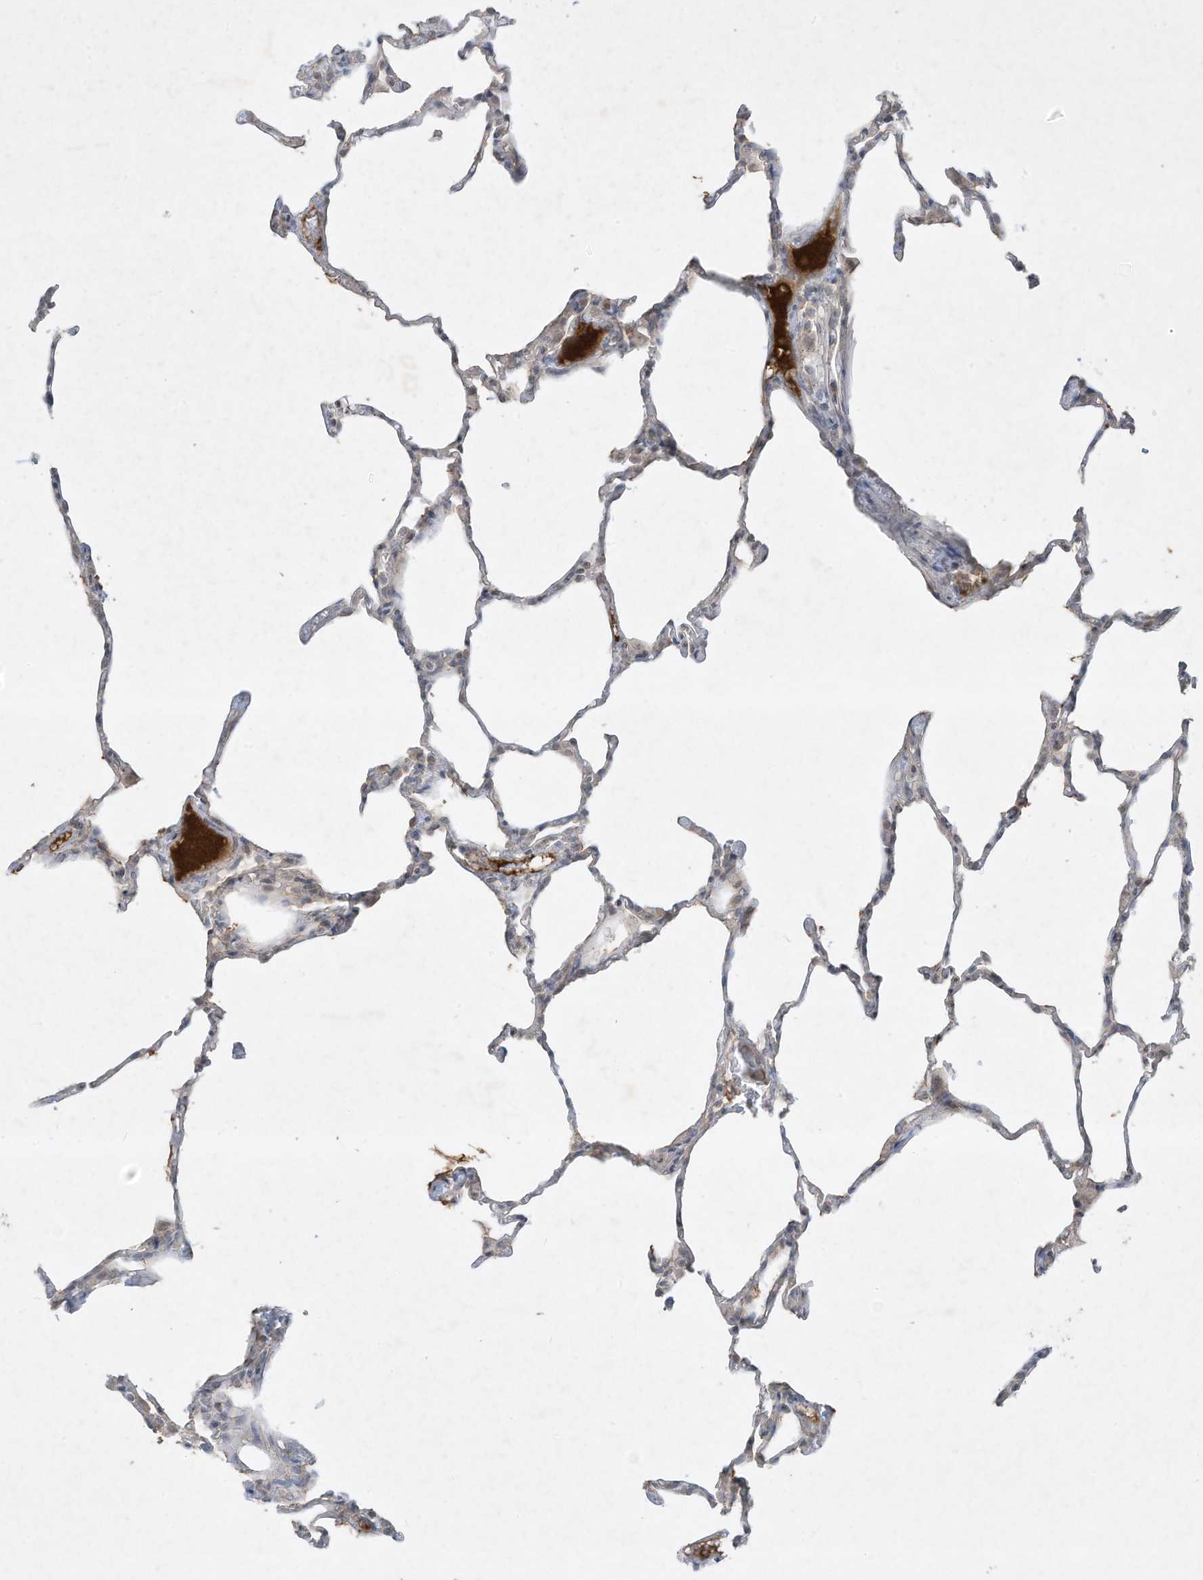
{"staining": {"intensity": "weak", "quantity": "25%-75%", "location": "cytoplasmic/membranous"}, "tissue": "lung", "cell_type": "Alveolar cells", "image_type": "normal", "snomed": [{"axis": "morphology", "description": "Normal tissue, NOS"}, {"axis": "topography", "description": "Lung"}], "caption": "Approximately 25%-75% of alveolar cells in unremarkable lung reveal weak cytoplasmic/membranous protein expression as visualized by brown immunohistochemical staining.", "gene": "FETUB", "patient": {"sex": "male", "age": 20}}